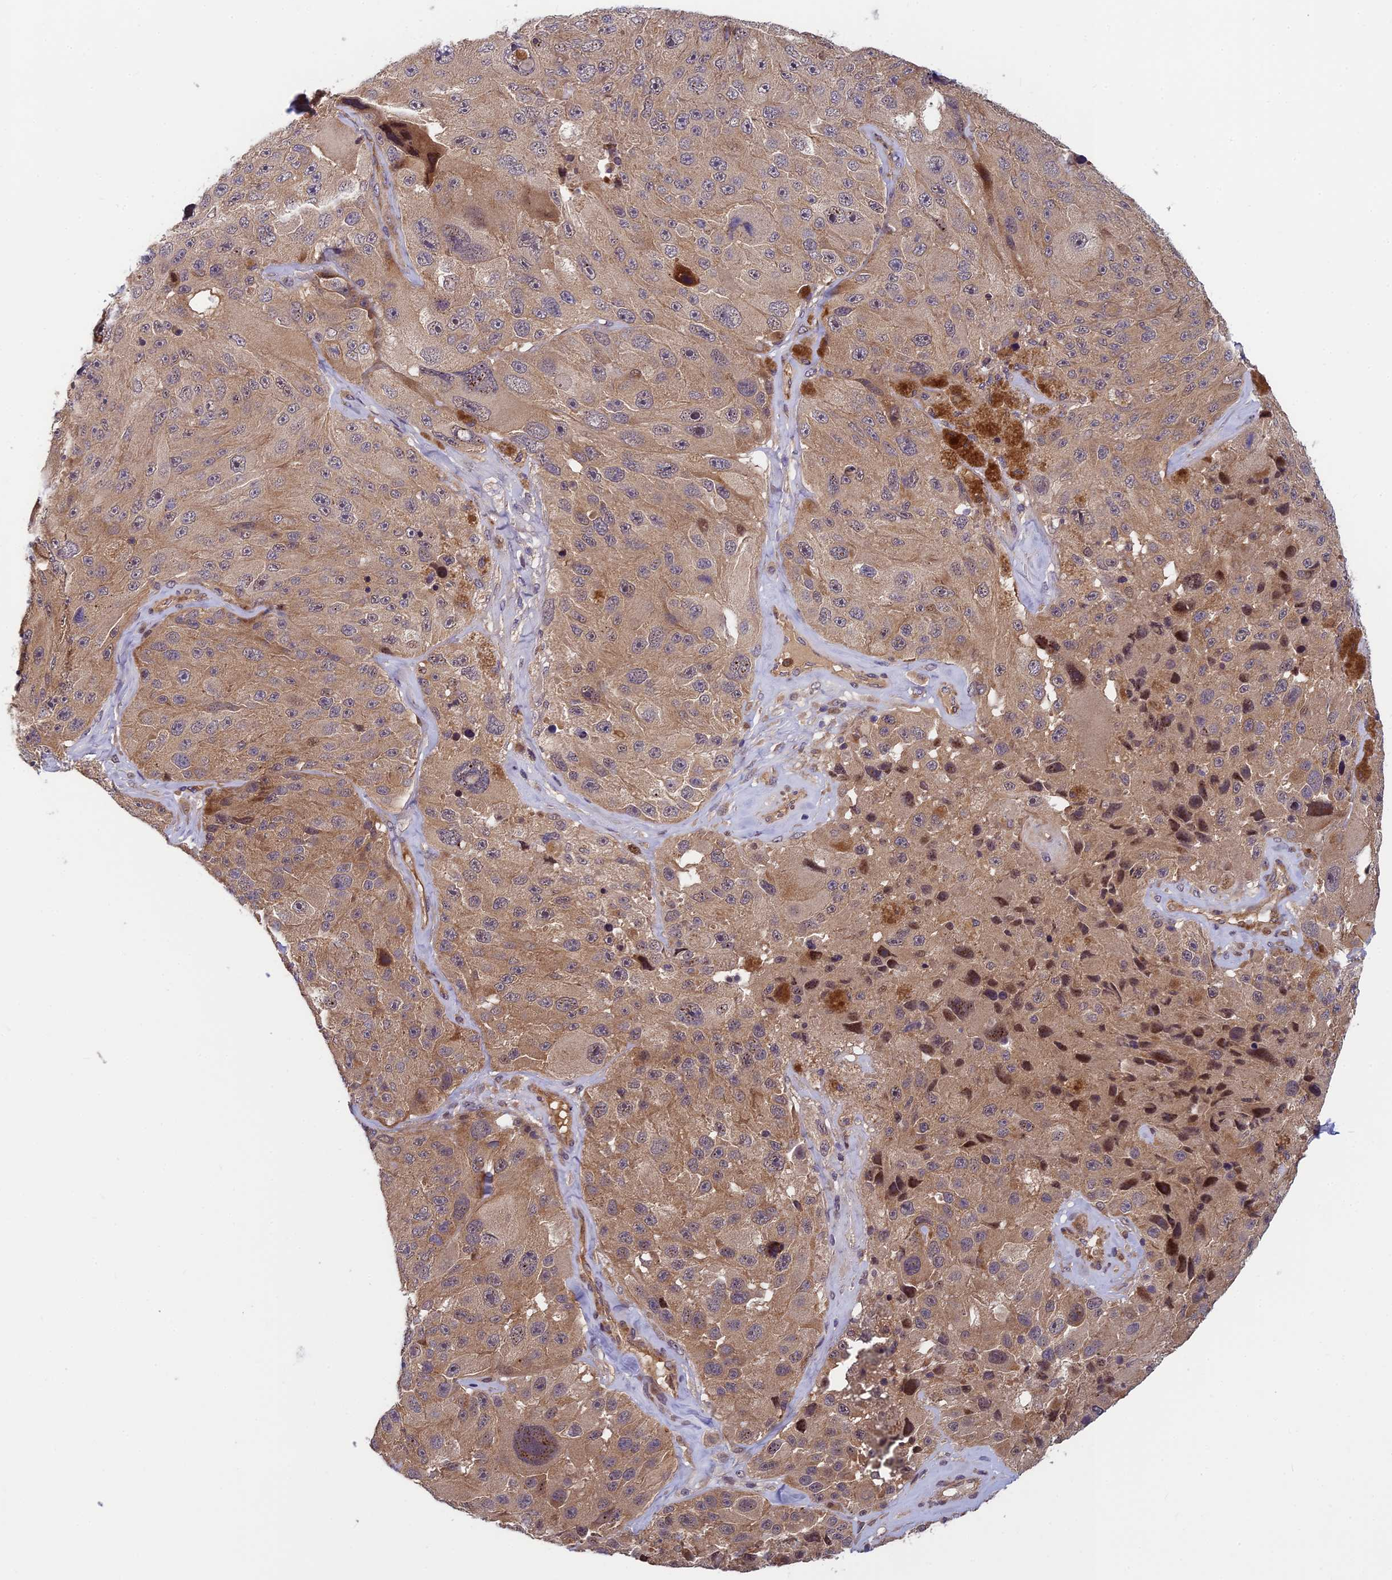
{"staining": {"intensity": "weak", "quantity": ">75%", "location": "cytoplasmic/membranous"}, "tissue": "melanoma", "cell_type": "Tumor cells", "image_type": "cancer", "snomed": [{"axis": "morphology", "description": "Malignant melanoma, Metastatic site"}, {"axis": "topography", "description": "Lymph node"}], "caption": "Melanoma was stained to show a protein in brown. There is low levels of weak cytoplasmic/membranous expression in approximately >75% of tumor cells. The protein of interest is stained brown, and the nuclei are stained in blue (DAB IHC with brightfield microscopy, high magnification).", "gene": "PIKFYVE", "patient": {"sex": "male", "age": 62}}